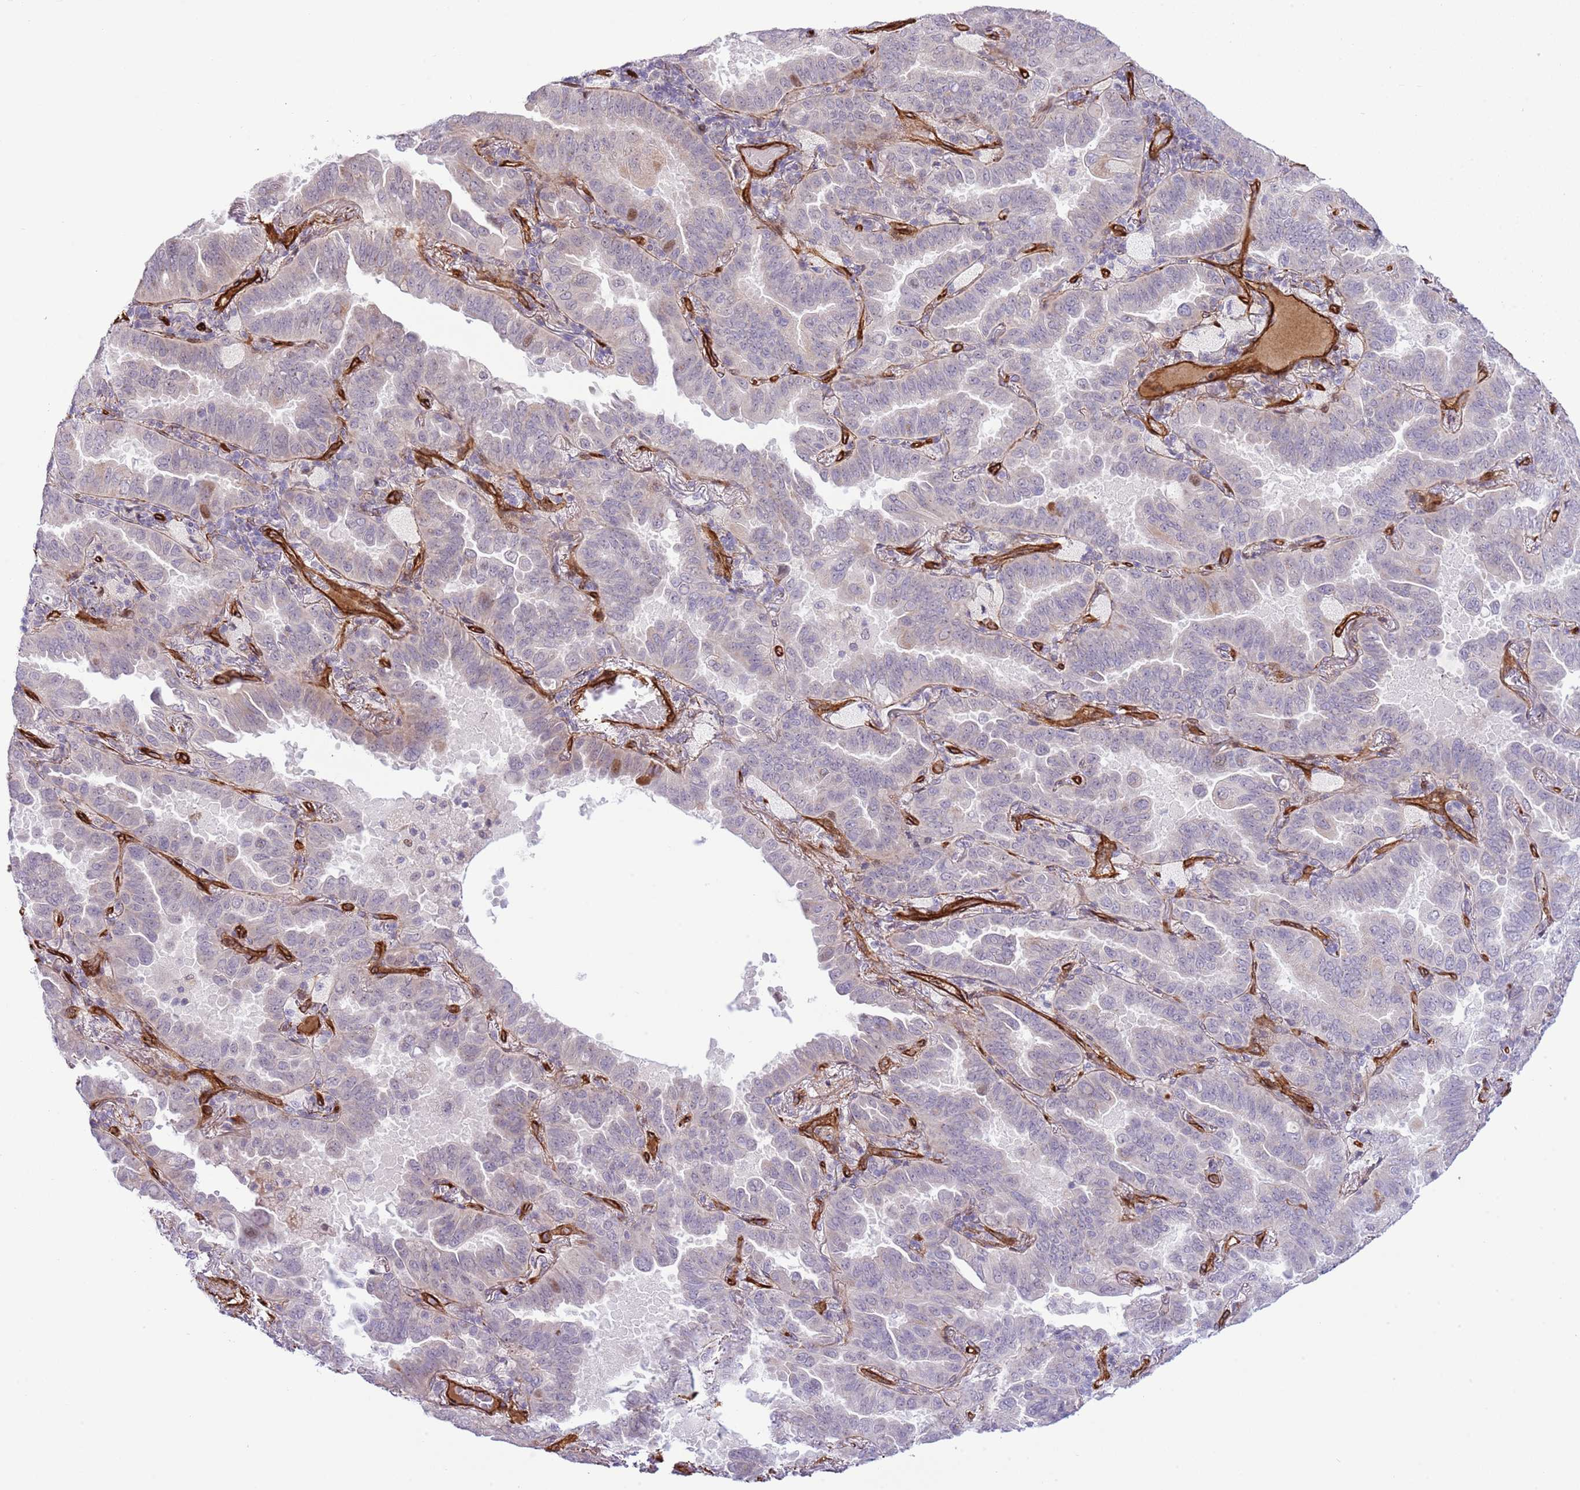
{"staining": {"intensity": "negative", "quantity": "none", "location": "none"}, "tissue": "lung cancer", "cell_type": "Tumor cells", "image_type": "cancer", "snomed": [{"axis": "morphology", "description": "Adenocarcinoma, NOS"}, {"axis": "topography", "description": "Lung"}], "caption": "Photomicrograph shows no protein expression in tumor cells of adenocarcinoma (lung) tissue.", "gene": "NEK3", "patient": {"sex": "male", "age": 64}}